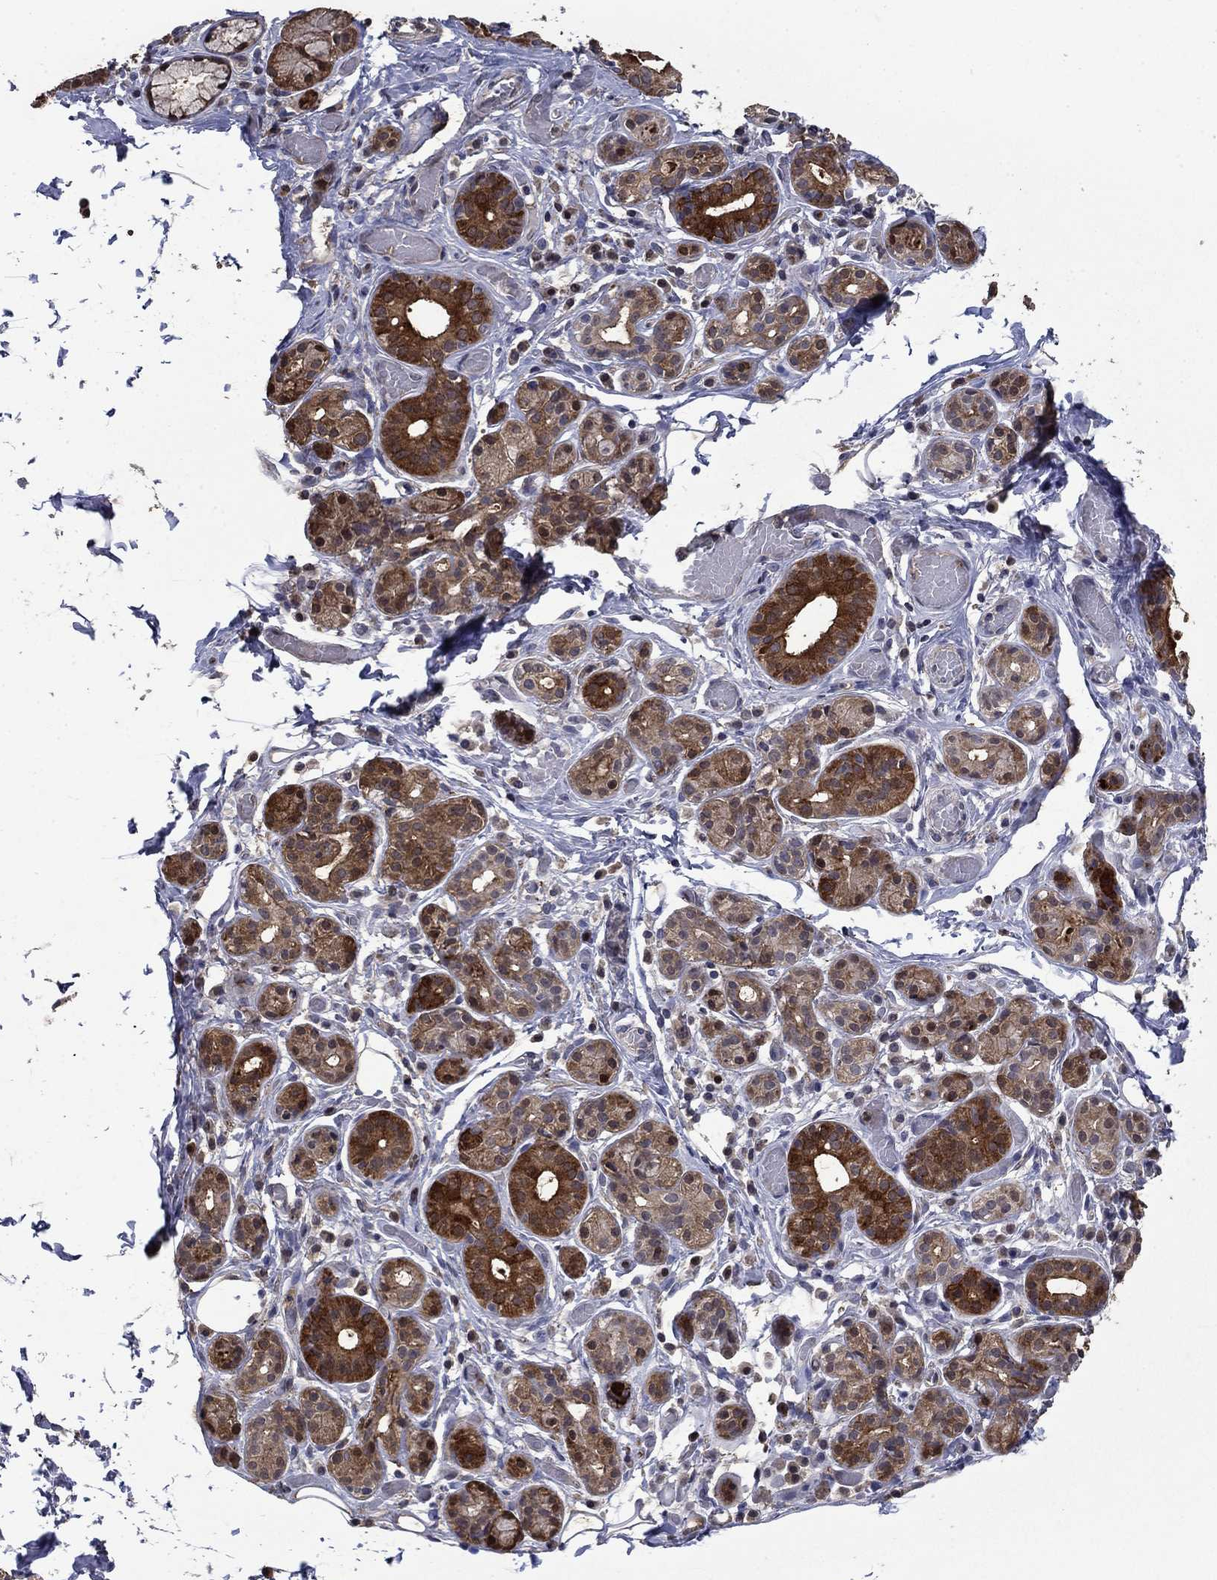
{"staining": {"intensity": "strong", "quantity": "<25%", "location": "cytoplasmic/membranous"}, "tissue": "salivary gland", "cell_type": "Glandular cells", "image_type": "normal", "snomed": [{"axis": "morphology", "description": "Normal tissue, NOS"}, {"axis": "topography", "description": "Salivary gland"}, {"axis": "topography", "description": "Peripheral nerve tissue"}], "caption": "IHC (DAB (3,3'-diaminobenzidine)) staining of normal salivary gland displays strong cytoplasmic/membranous protein positivity in about <25% of glandular cells.", "gene": "DVL1", "patient": {"sex": "male", "age": 71}}